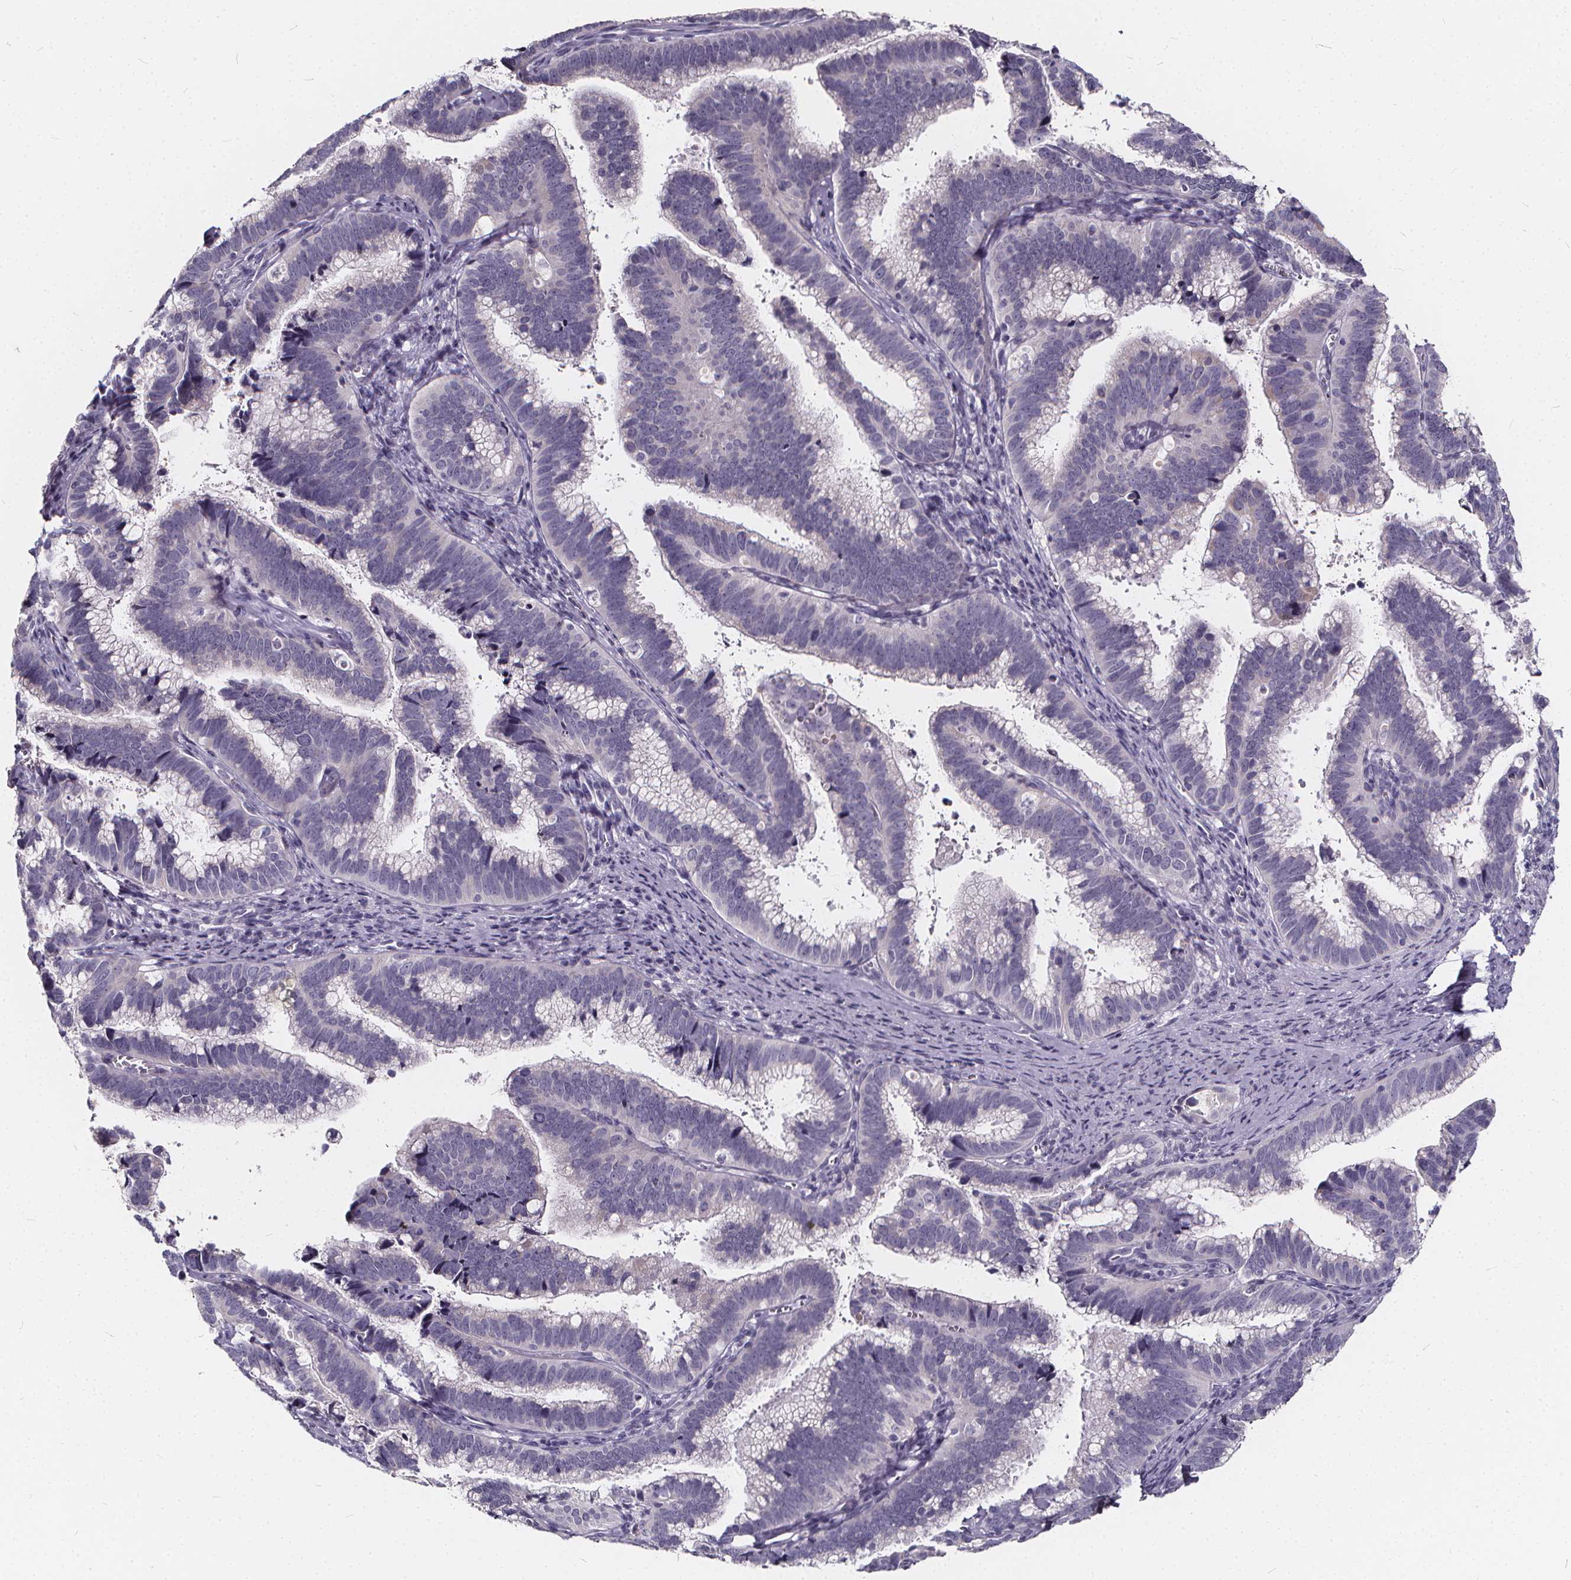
{"staining": {"intensity": "negative", "quantity": "none", "location": "none"}, "tissue": "cervical cancer", "cell_type": "Tumor cells", "image_type": "cancer", "snomed": [{"axis": "morphology", "description": "Adenocarcinoma, NOS"}, {"axis": "topography", "description": "Cervix"}], "caption": "Image shows no significant protein staining in tumor cells of adenocarcinoma (cervical).", "gene": "SPEF2", "patient": {"sex": "female", "age": 61}}